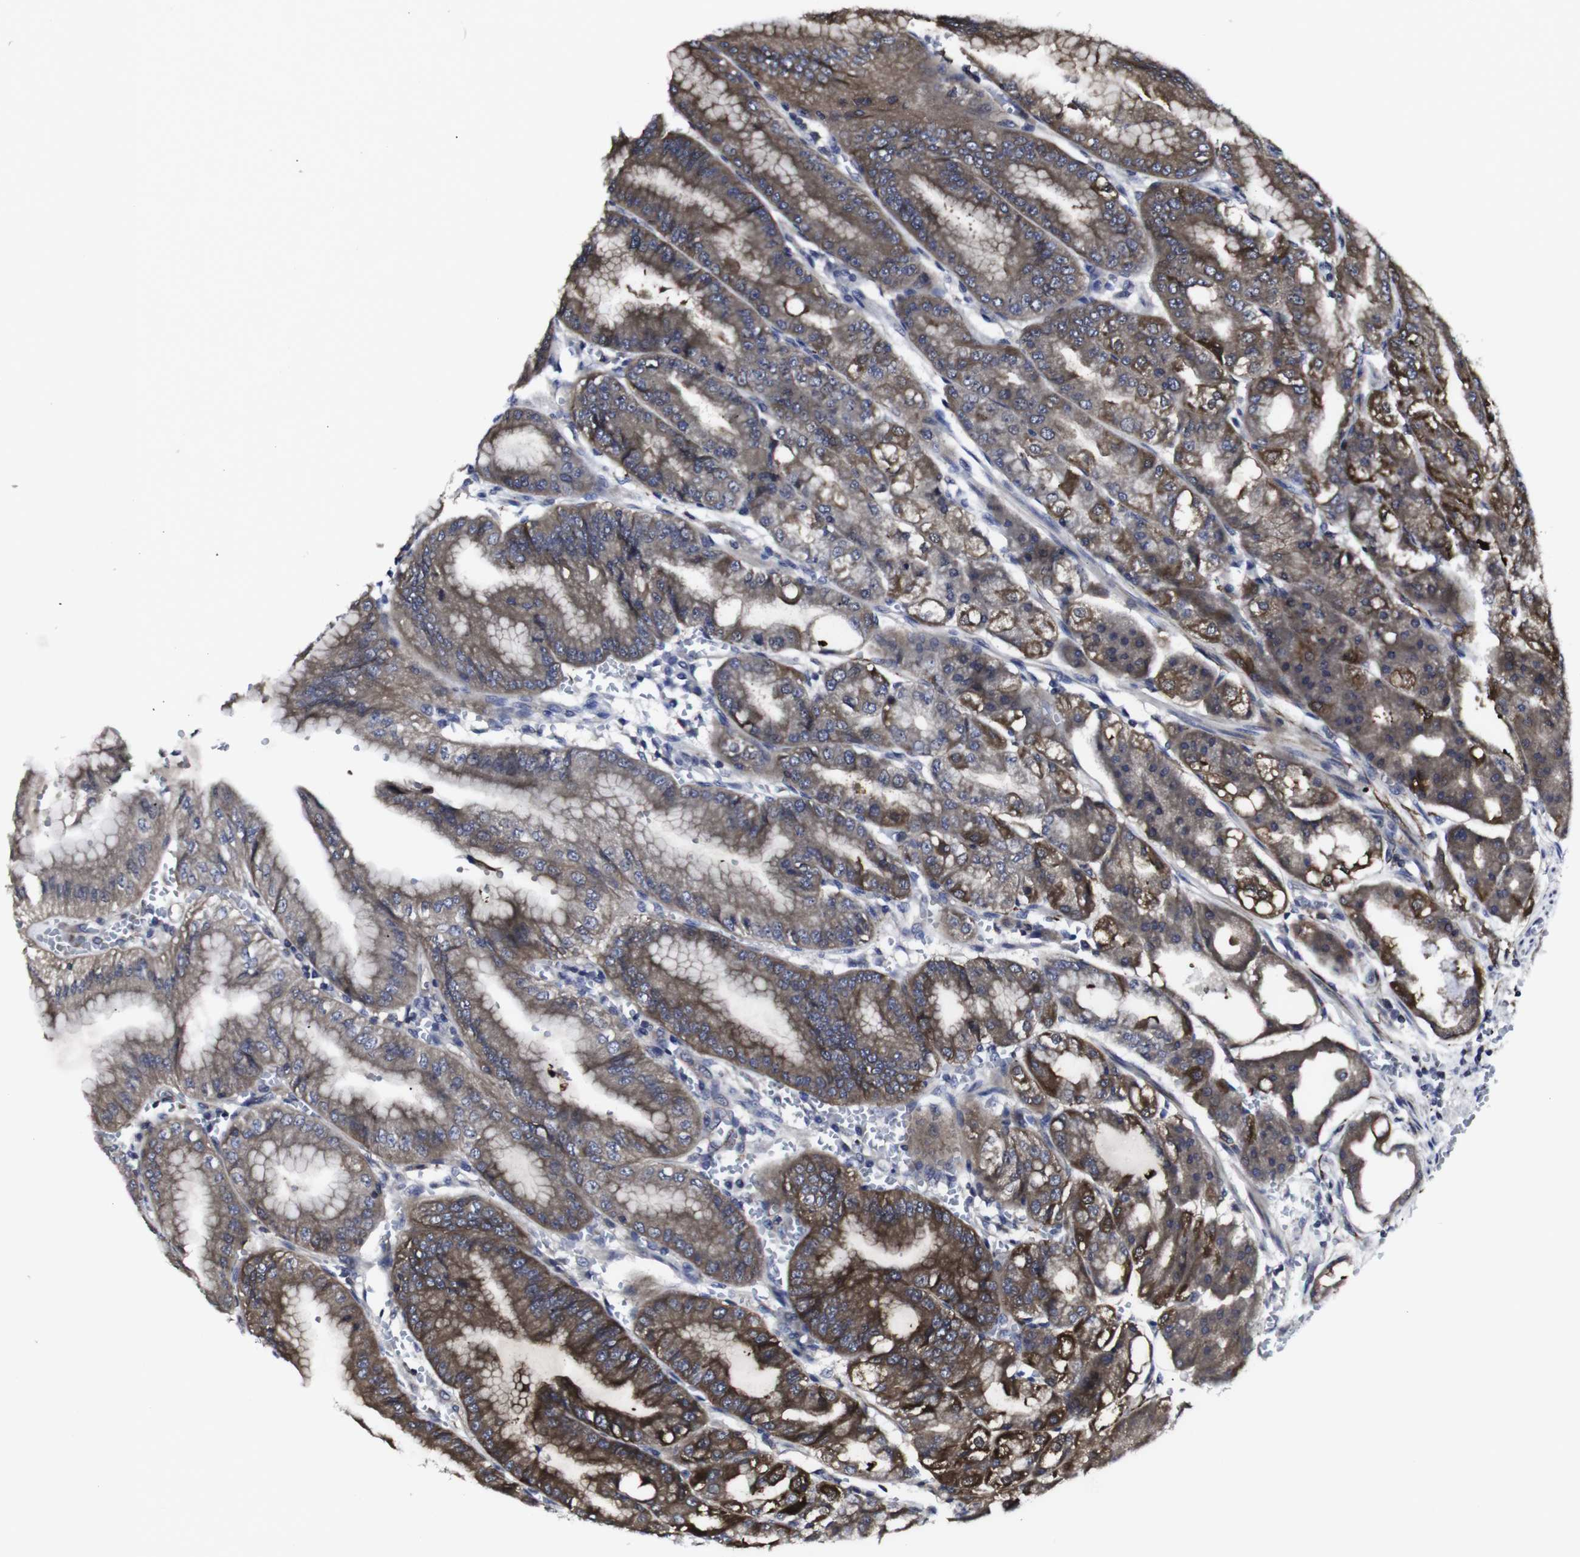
{"staining": {"intensity": "moderate", "quantity": "25%-75%", "location": "cytoplasmic/membranous"}, "tissue": "stomach", "cell_type": "Glandular cells", "image_type": "normal", "snomed": [{"axis": "morphology", "description": "Normal tissue, NOS"}, {"axis": "topography", "description": "Stomach, lower"}], "caption": "Immunohistochemical staining of unremarkable human stomach reveals 25%-75% levels of moderate cytoplasmic/membranous protein positivity in approximately 25%-75% of glandular cells. (DAB (3,3'-diaminobenzidine) = brown stain, brightfield microscopy at high magnification).", "gene": "HPRT1", "patient": {"sex": "male", "age": 71}}